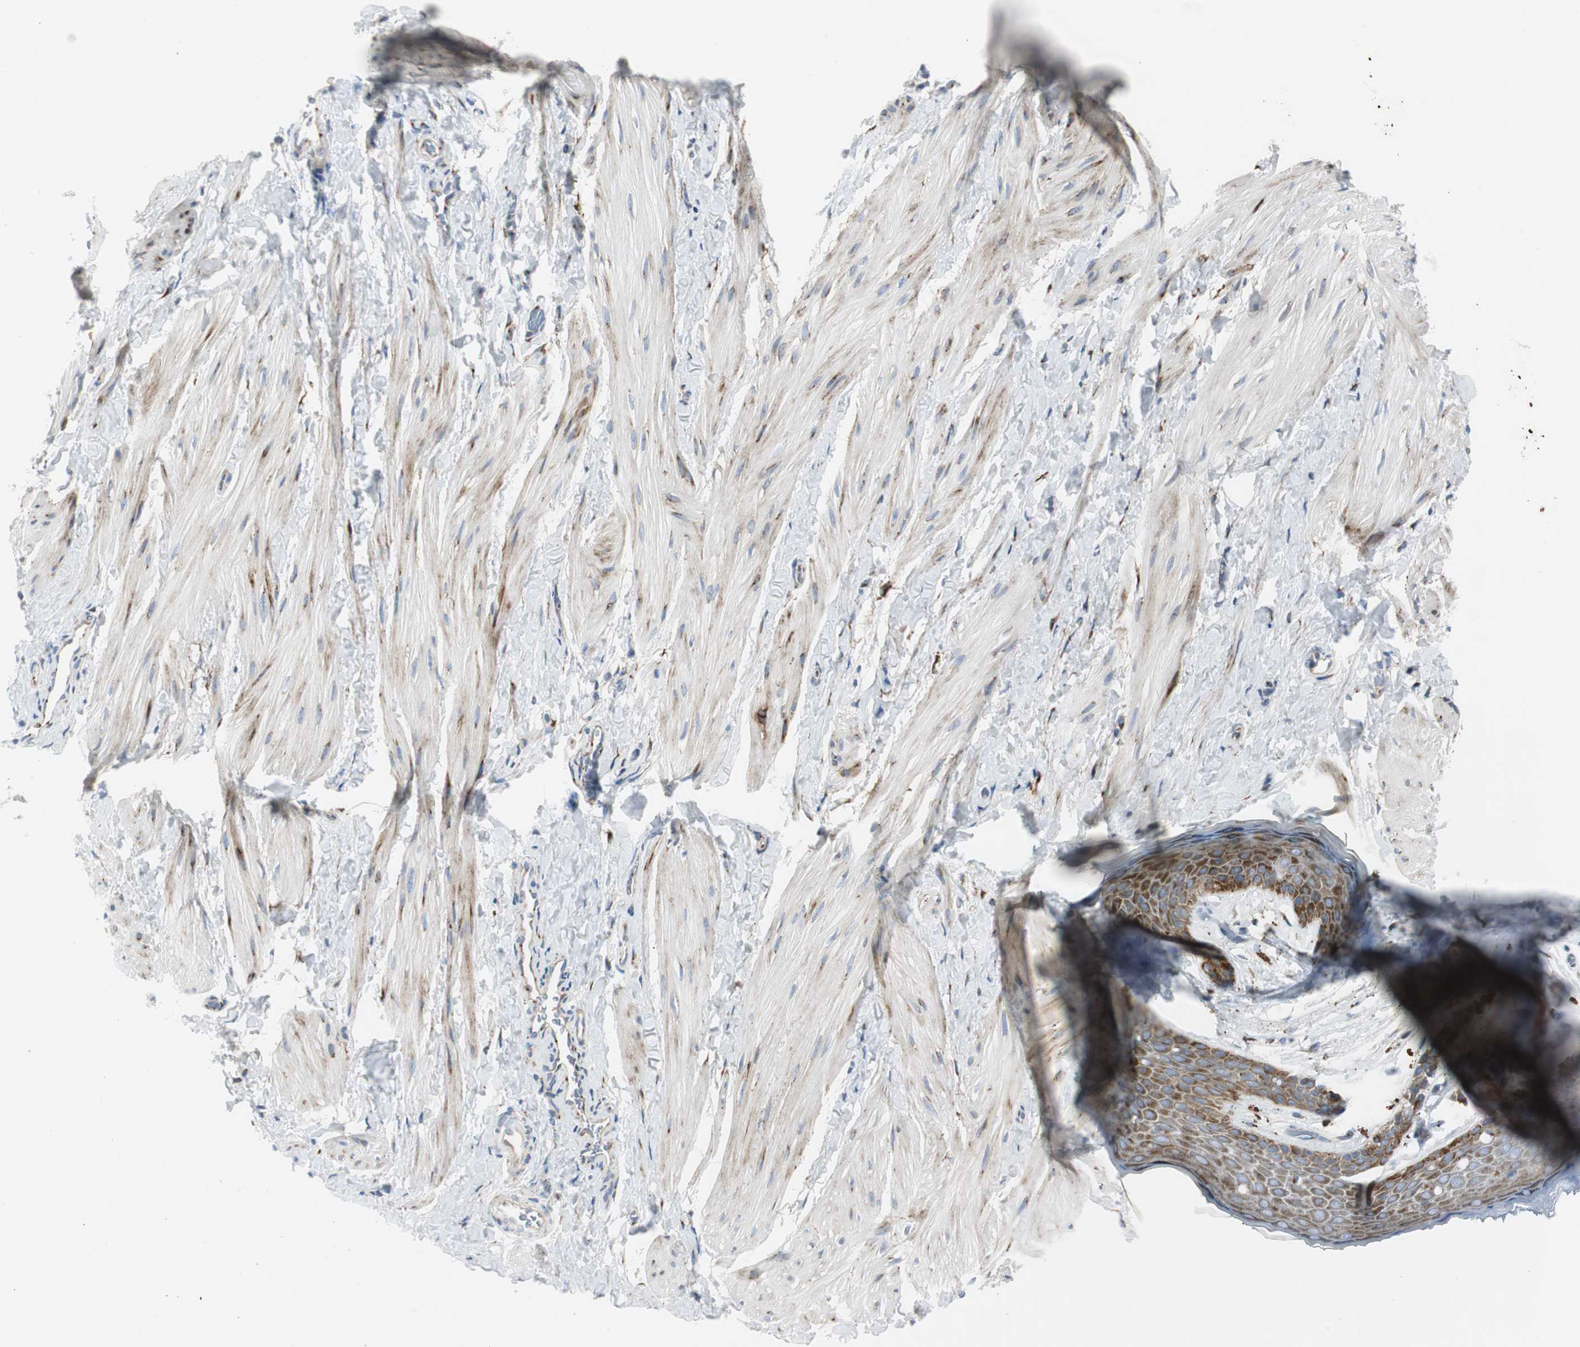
{"staining": {"intensity": "weak", "quantity": "25%-75%", "location": "cytoplasmic/membranous"}, "tissue": "smooth muscle", "cell_type": "Smooth muscle cells", "image_type": "normal", "snomed": [{"axis": "morphology", "description": "Normal tissue, NOS"}, {"axis": "topography", "description": "Smooth muscle"}], "caption": "Smooth muscle was stained to show a protein in brown. There is low levels of weak cytoplasmic/membranous expression in about 25%-75% of smooth muscle cells. (DAB (3,3'-diaminobenzidine) IHC with brightfield microscopy, high magnification).", "gene": "BBC3", "patient": {"sex": "male", "age": 16}}